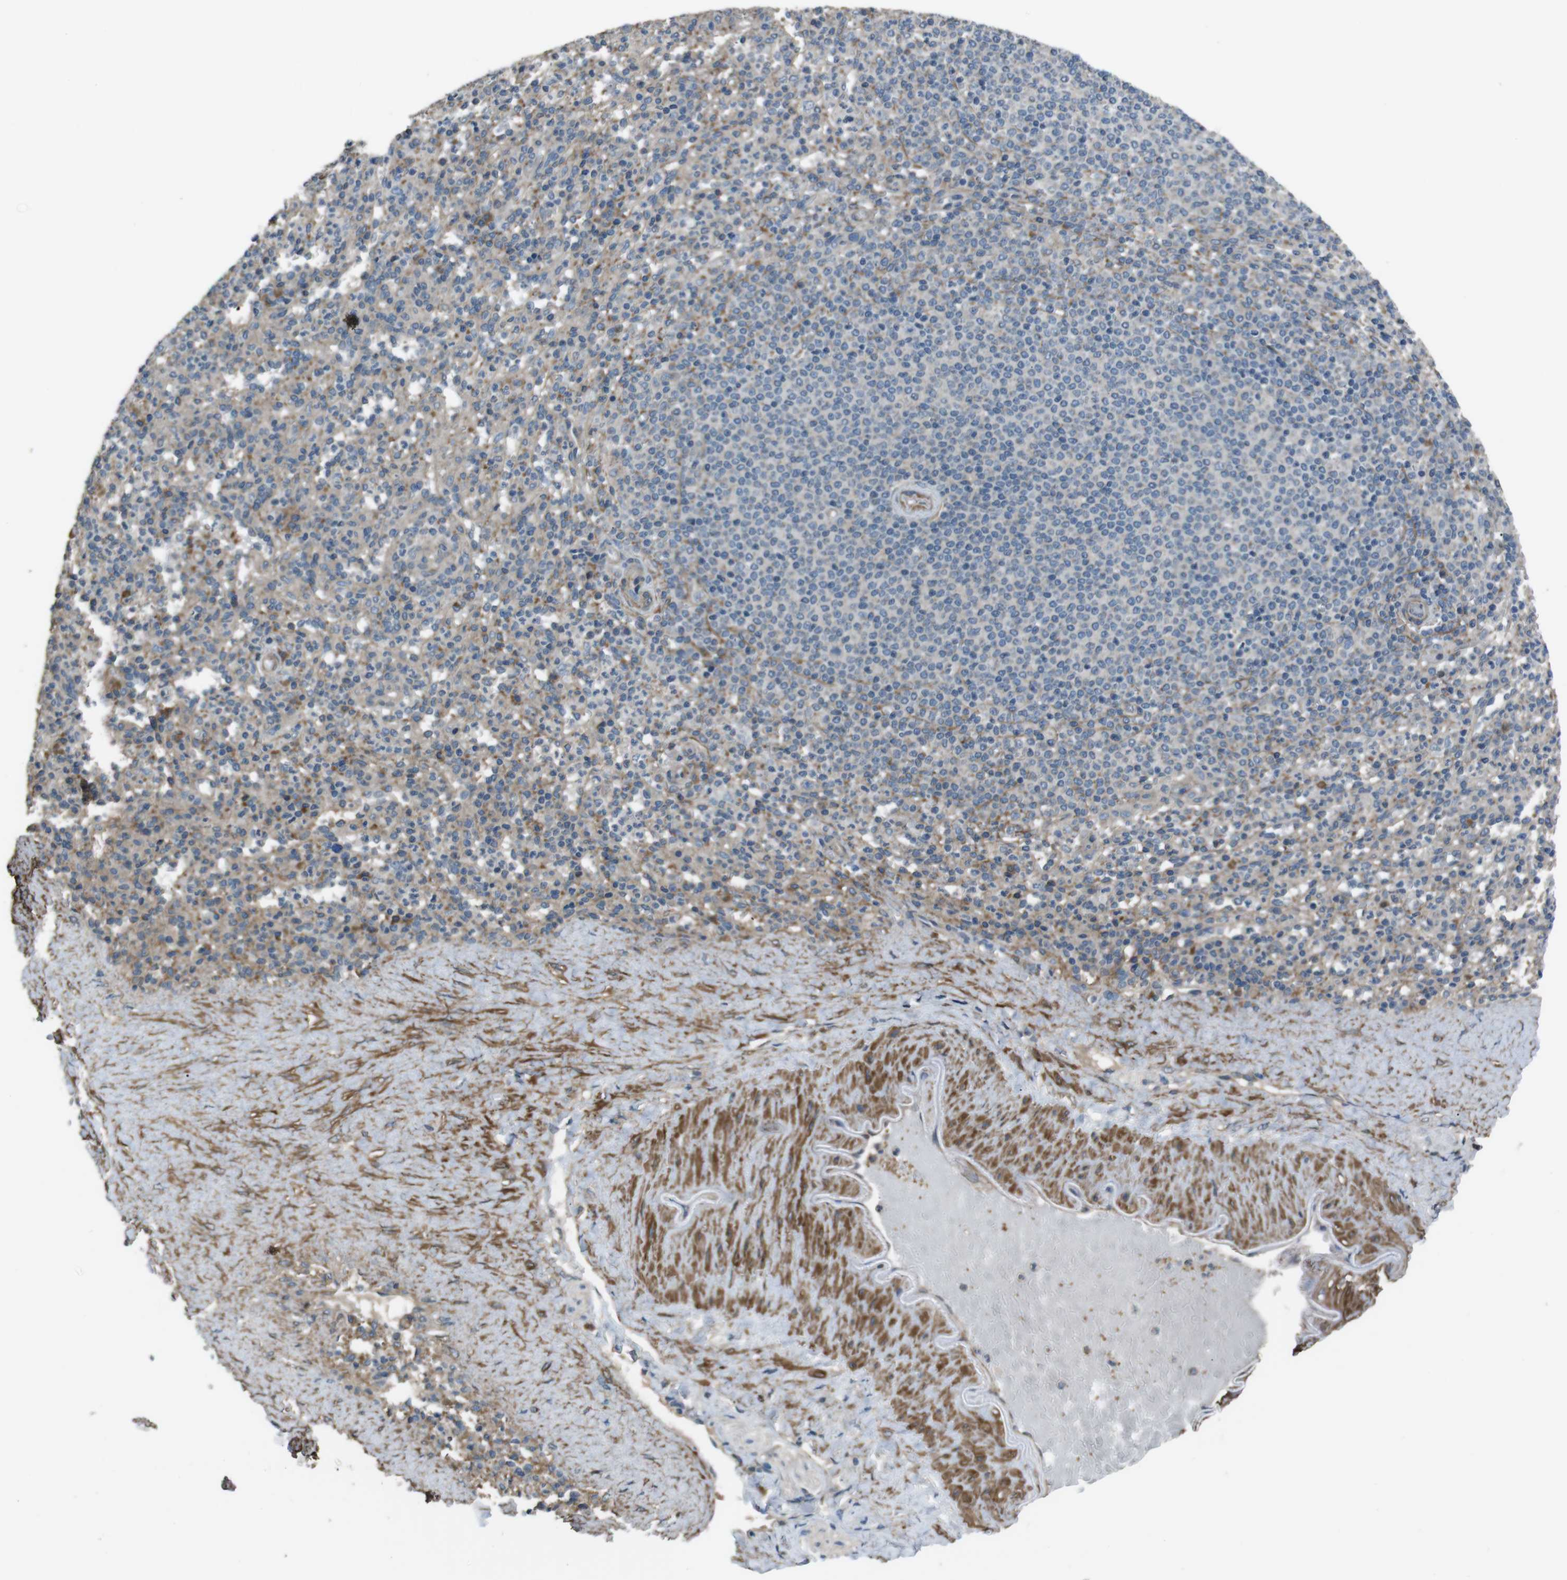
{"staining": {"intensity": "moderate", "quantity": "25%-75%", "location": "cytoplasmic/membranous"}, "tissue": "spleen", "cell_type": "Cells in red pulp", "image_type": "normal", "snomed": [{"axis": "morphology", "description": "Normal tissue, NOS"}, {"axis": "topography", "description": "Spleen"}], "caption": "Protein expression by immunohistochemistry (IHC) shows moderate cytoplasmic/membranous expression in approximately 25%-75% of cells in red pulp in normal spleen.", "gene": "FUT2", "patient": {"sex": "male", "age": 36}}